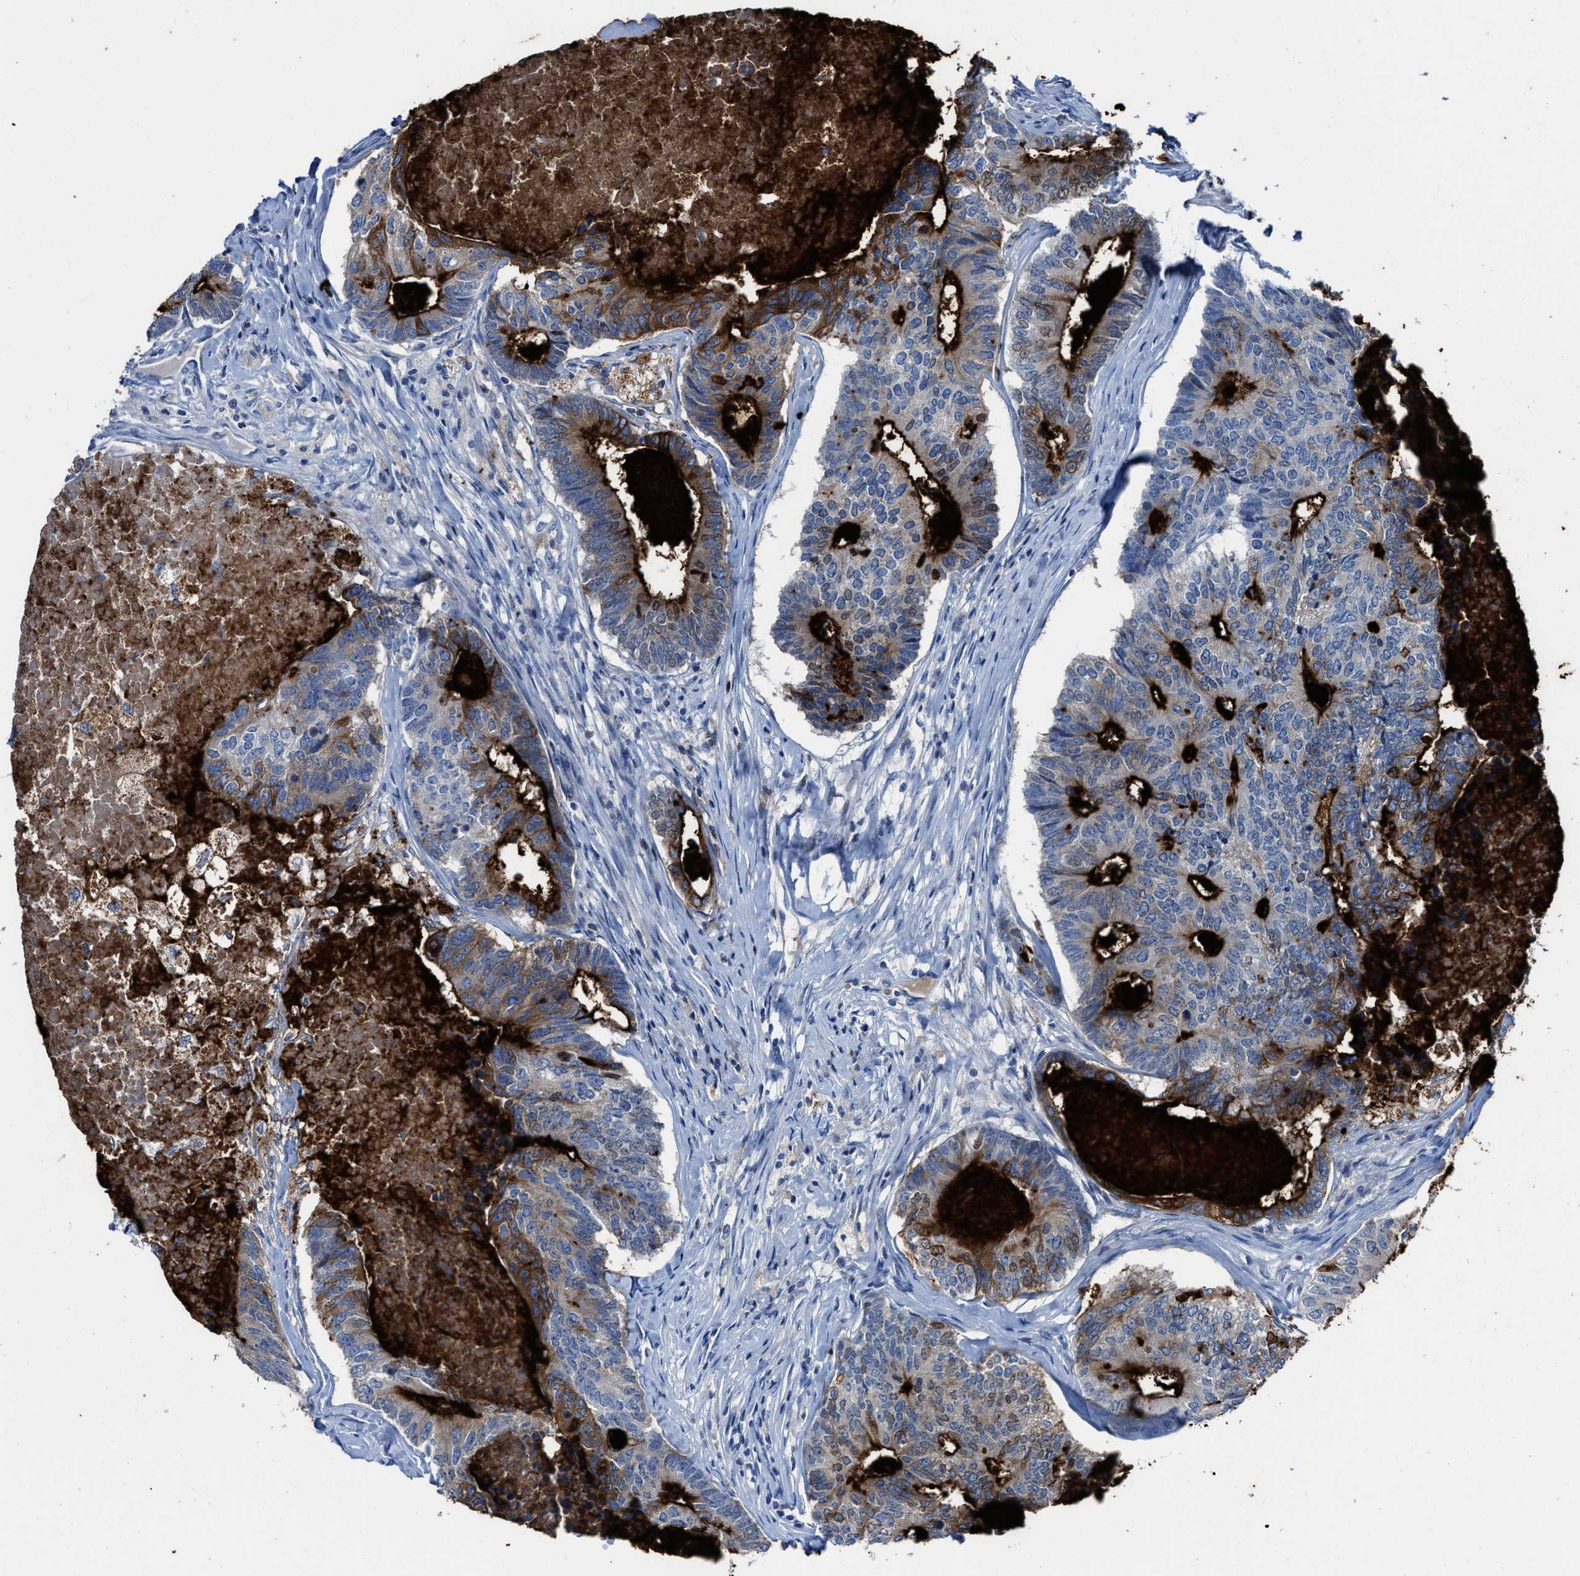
{"staining": {"intensity": "strong", "quantity": "25%-75%", "location": "cytoplasmic/membranous"}, "tissue": "colorectal cancer", "cell_type": "Tumor cells", "image_type": "cancer", "snomed": [{"axis": "morphology", "description": "Adenocarcinoma, NOS"}, {"axis": "topography", "description": "Colon"}], "caption": "The micrograph demonstrates immunohistochemical staining of colorectal adenocarcinoma. There is strong cytoplasmic/membranous staining is present in about 25%-75% of tumor cells.", "gene": "CEACAM5", "patient": {"sex": "female", "age": 67}}